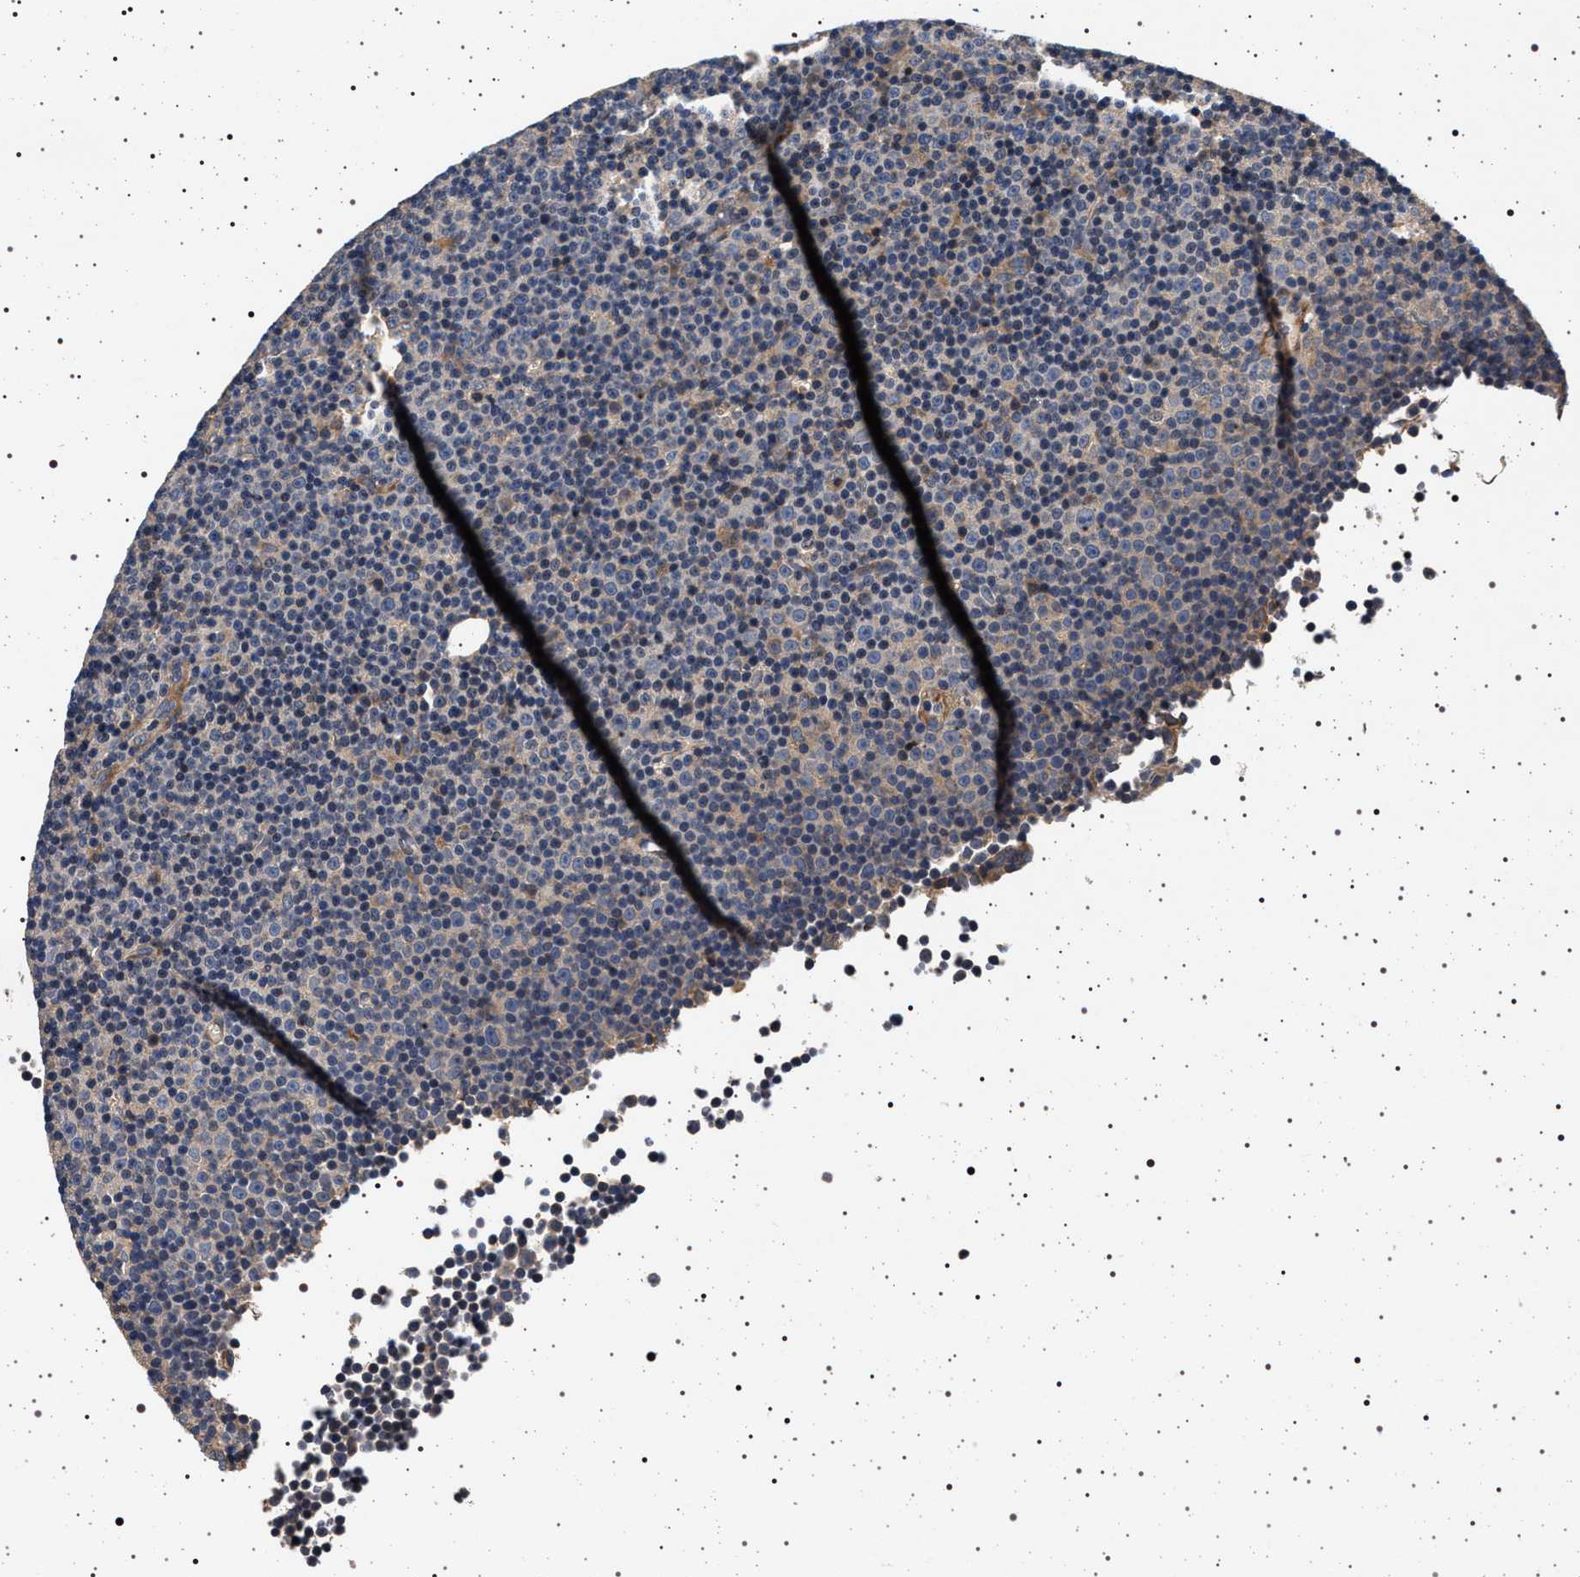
{"staining": {"intensity": "negative", "quantity": "none", "location": "none"}, "tissue": "lymphoma", "cell_type": "Tumor cells", "image_type": "cancer", "snomed": [{"axis": "morphology", "description": "Malignant lymphoma, non-Hodgkin's type, Low grade"}, {"axis": "topography", "description": "Lymph node"}], "caption": "Tumor cells are negative for protein expression in human lymphoma.", "gene": "DCBLD2", "patient": {"sex": "female", "age": 67}}